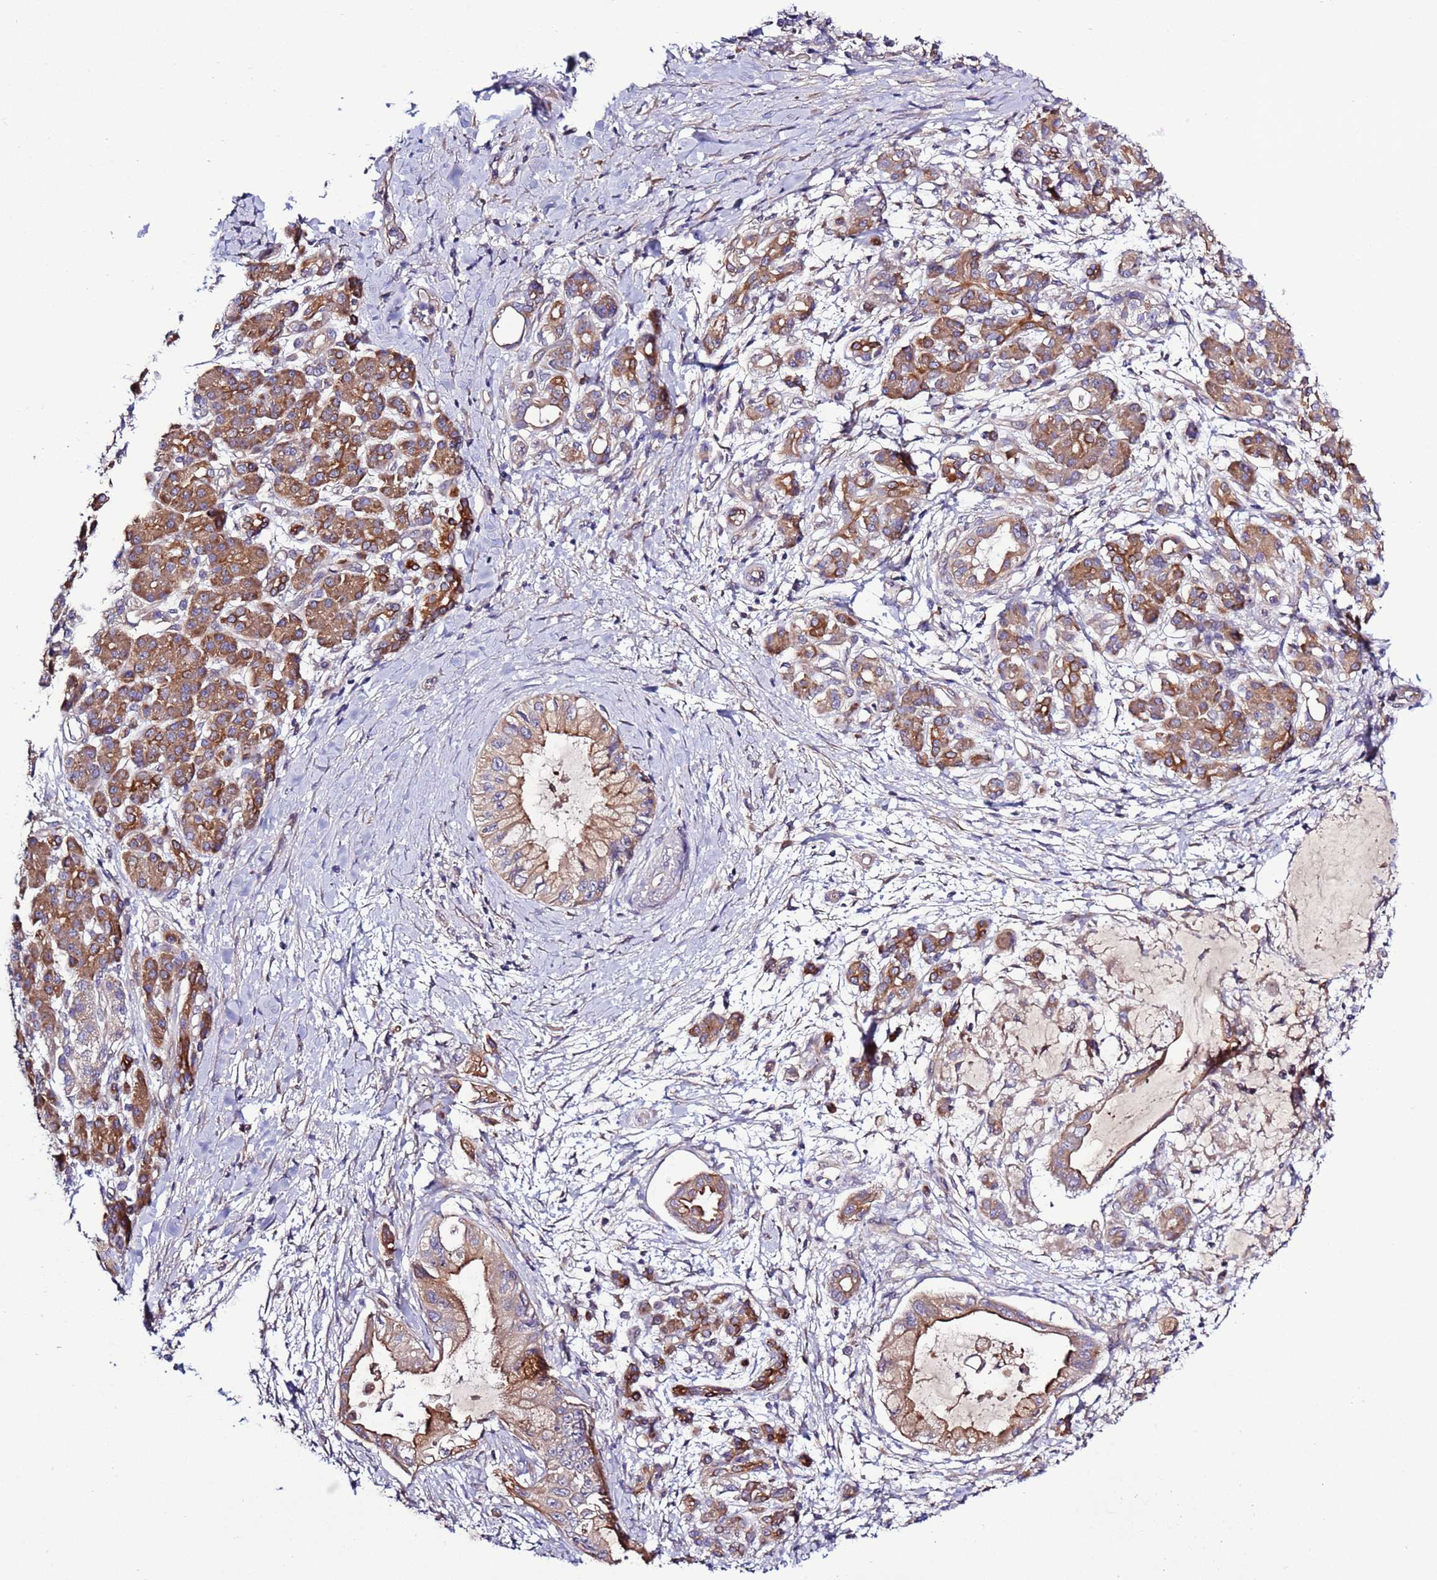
{"staining": {"intensity": "moderate", "quantity": ">75%", "location": "cytoplasmic/membranous"}, "tissue": "pancreatic cancer", "cell_type": "Tumor cells", "image_type": "cancer", "snomed": [{"axis": "morphology", "description": "Adenocarcinoma, NOS"}, {"axis": "topography", "description": "Pancreas"}], "caption": "Brown immunohistochemical staining in adenocarcinoma (pancreatic) shows moderate cytoplasmic/membranous staining in approximately >75% of tumor cells. Immunohistochemistry (ihc) stains the protein in brown and the nuclei are stained blue.", "gene": "SPCS1", "patient": {"sex": "male", "age": 48}}